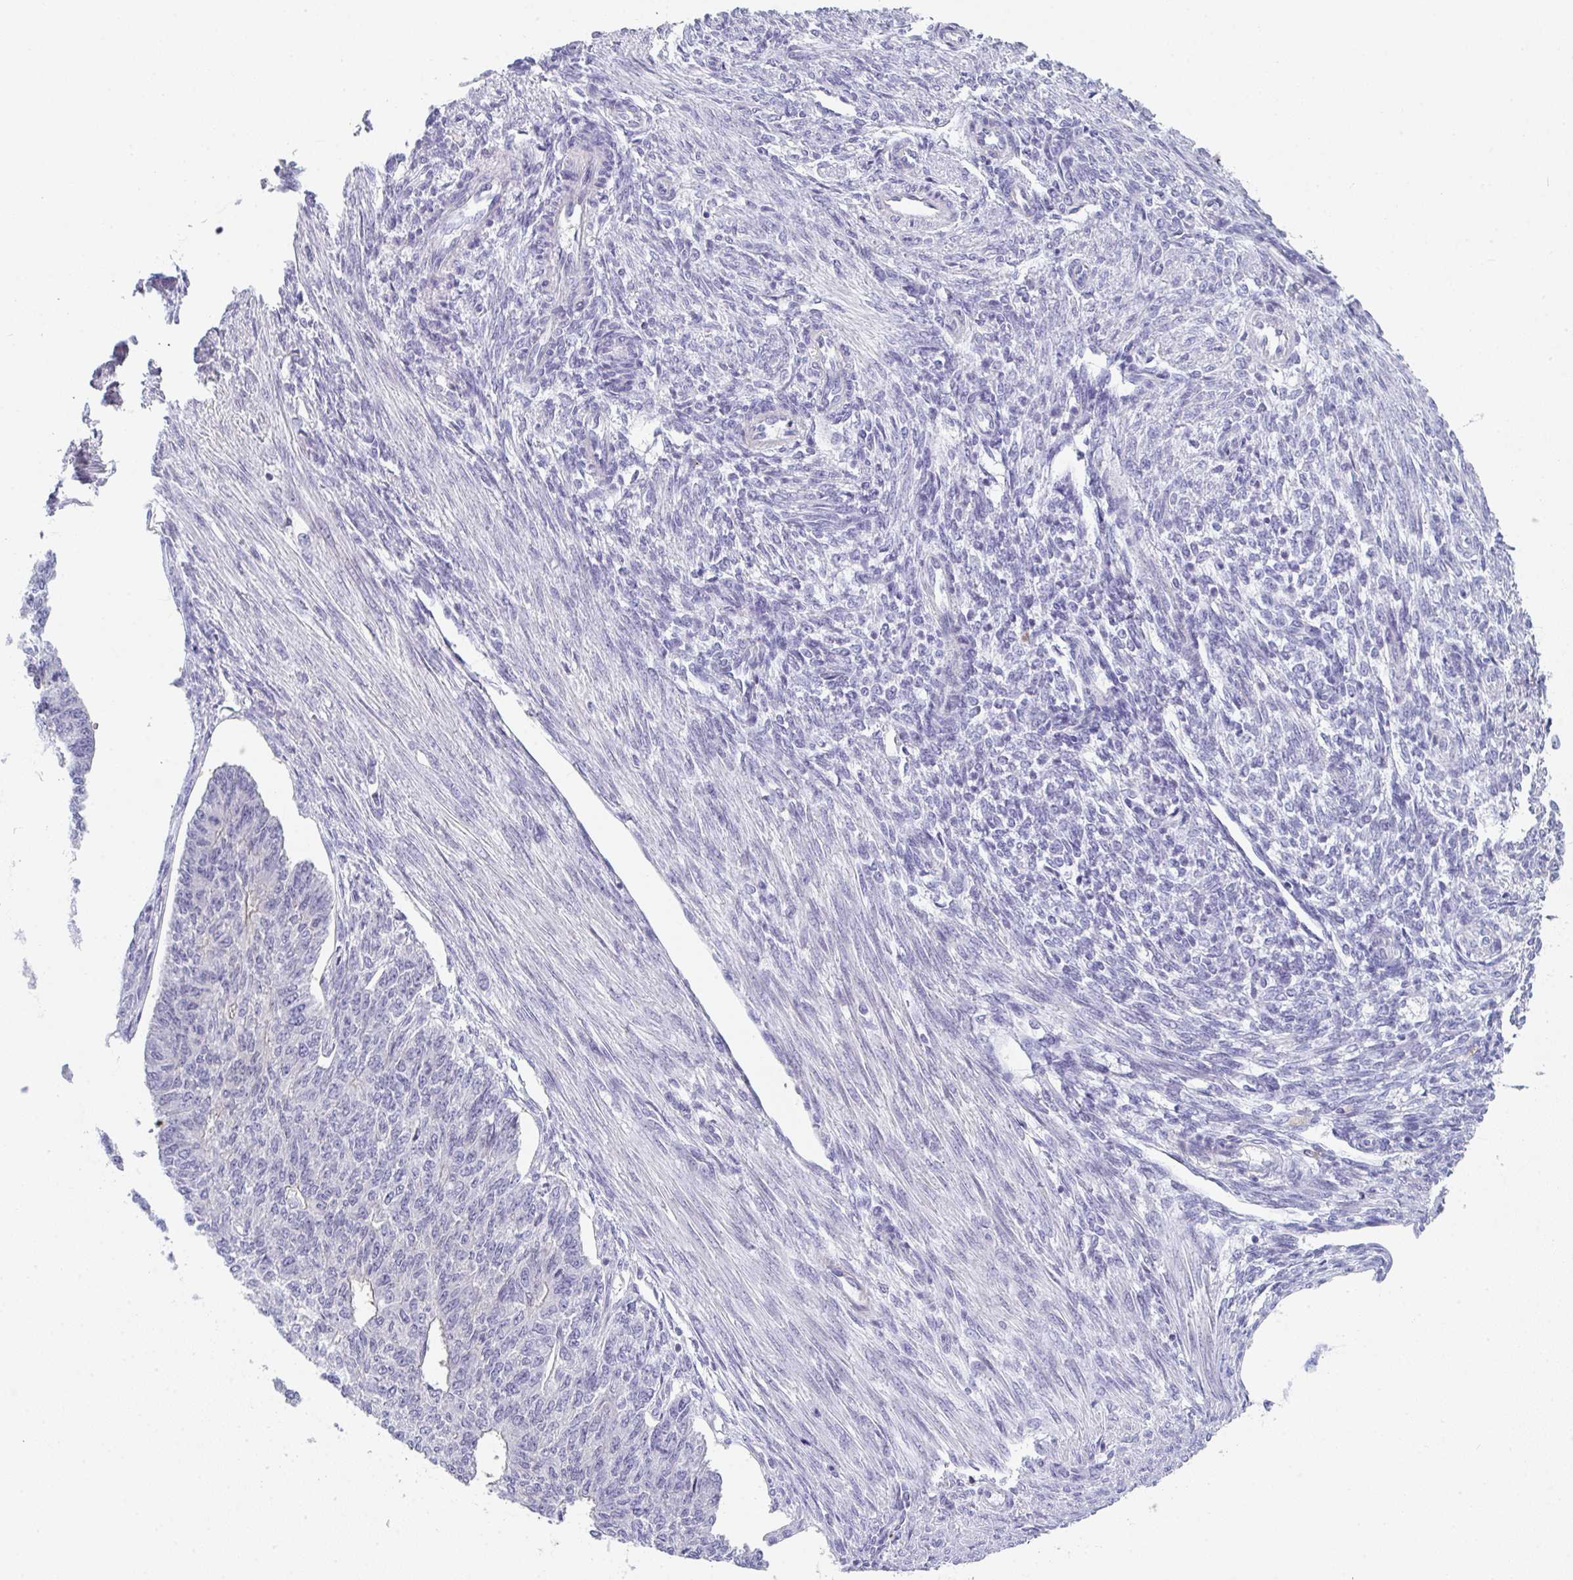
{"staining": {"intensity": "negative", "quantity": "none", "location": "none"}, "tissue": "endometrial cancer", "cell_type": "Tumor cells", "image_type": "cancer", "snomed": [{"axis": "morphology", "description": "Adenocarcinoma, NOS"}, {"axis": "topography", "description": "Endometrium"}], "caption": "IHC histopathology image of adenocarcinoma (endometrial) stained for a protein (brown), which exhibits no staining in tumor cells.", "gene": "CACNA1S", "patient": {"sex": "female", "age": 32}}